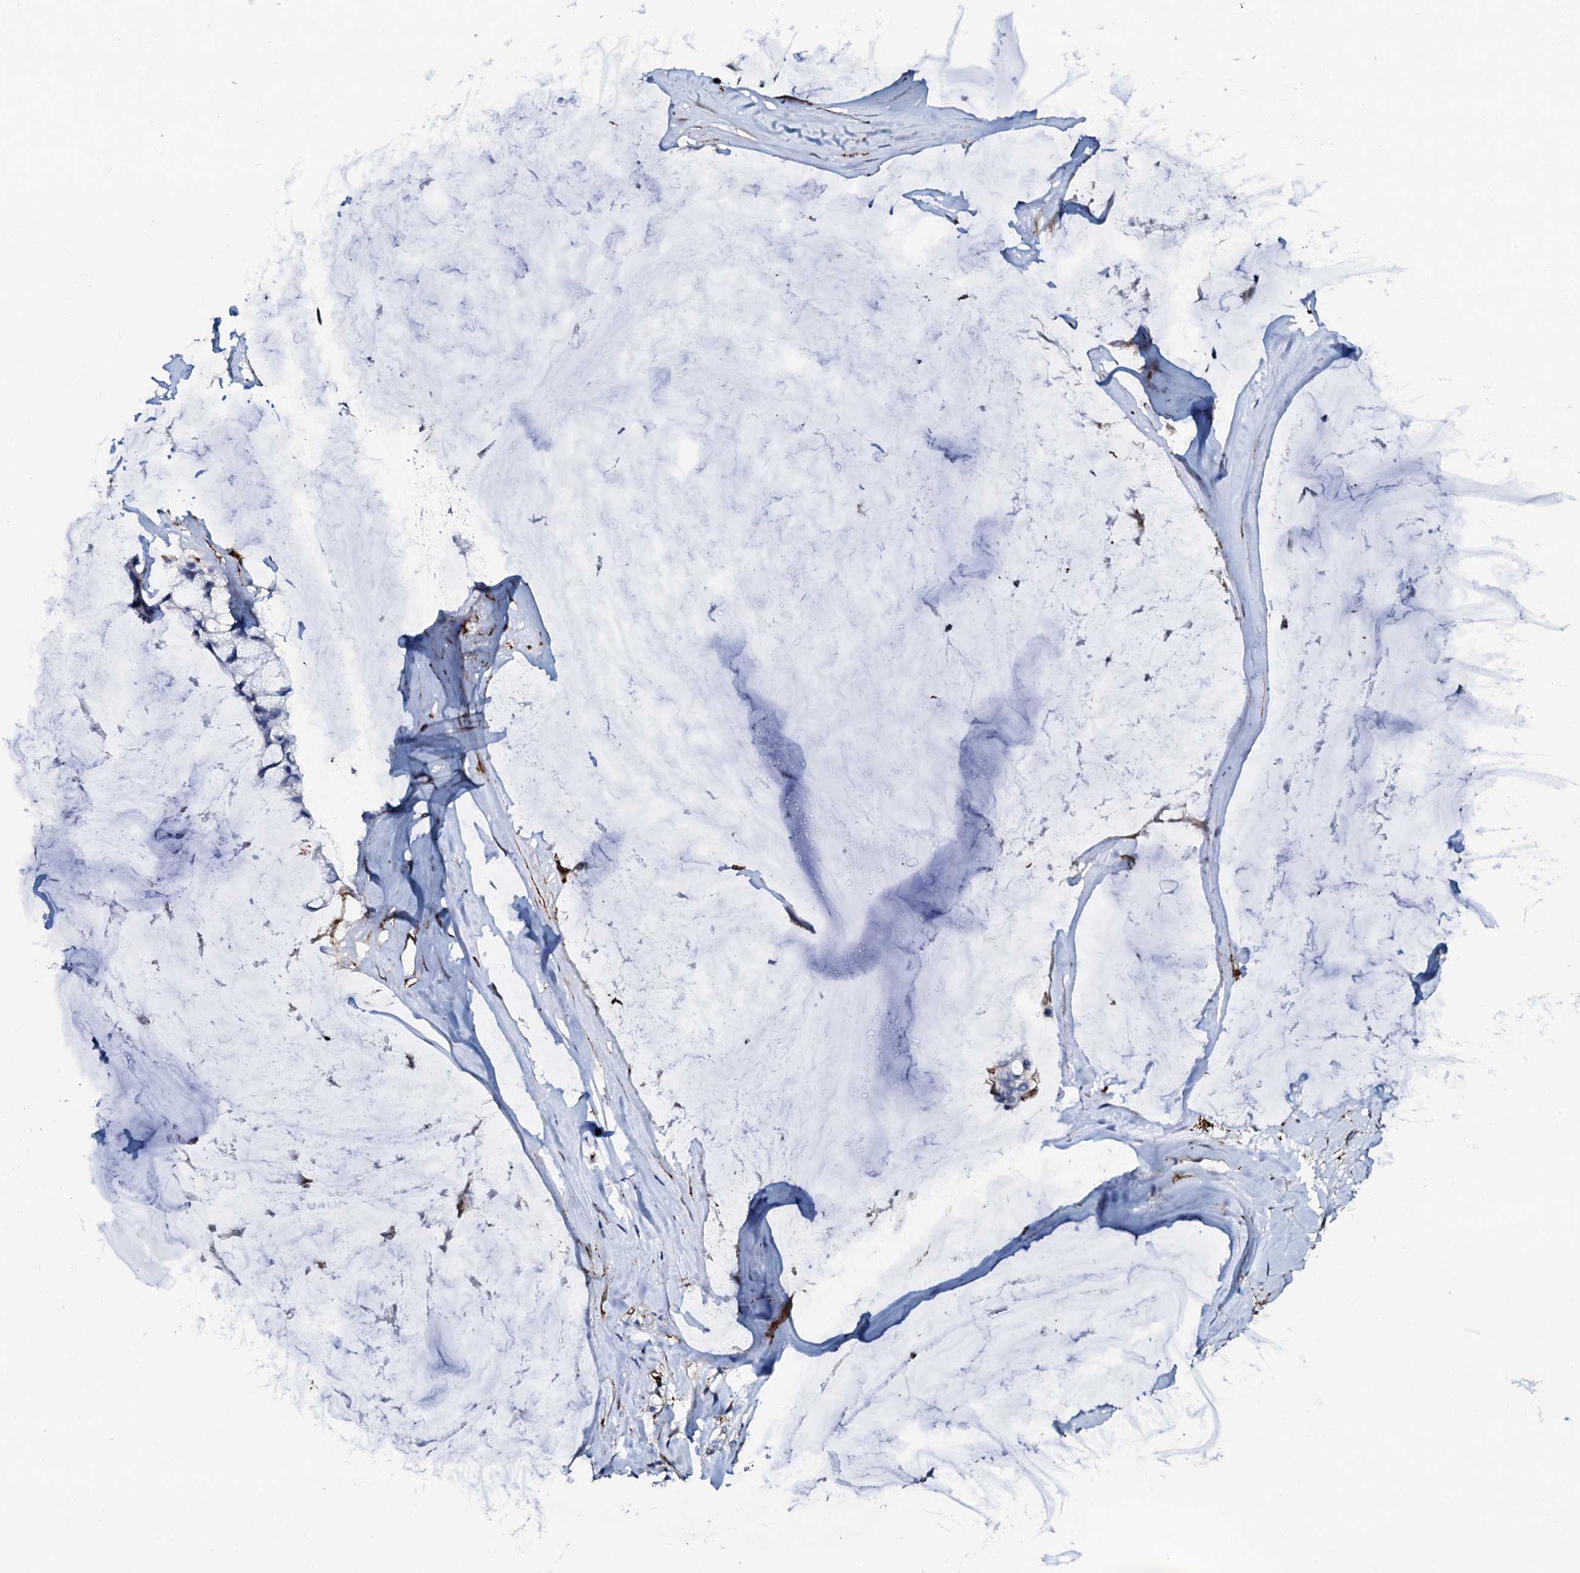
{"staining": {"intensity": "negative", "quantity": "none", "location": "none"}, "tissue": "ovarian cancer", "cell_type": "Tumor cells", "image_type": "cancer", "snomed": [{"axis": "morphology", "description": "Cystadenocarcinoma, mucinous, NOS"}, {"axis": "topography", "description": "Ovary"}], "caption": "Immunohistochemistry image of ovarian cancer stained for a protein (brown), which shows no staining in tumor cells.", "gene": "MED13L", "patient": {"sex": "female", "age": 39}}